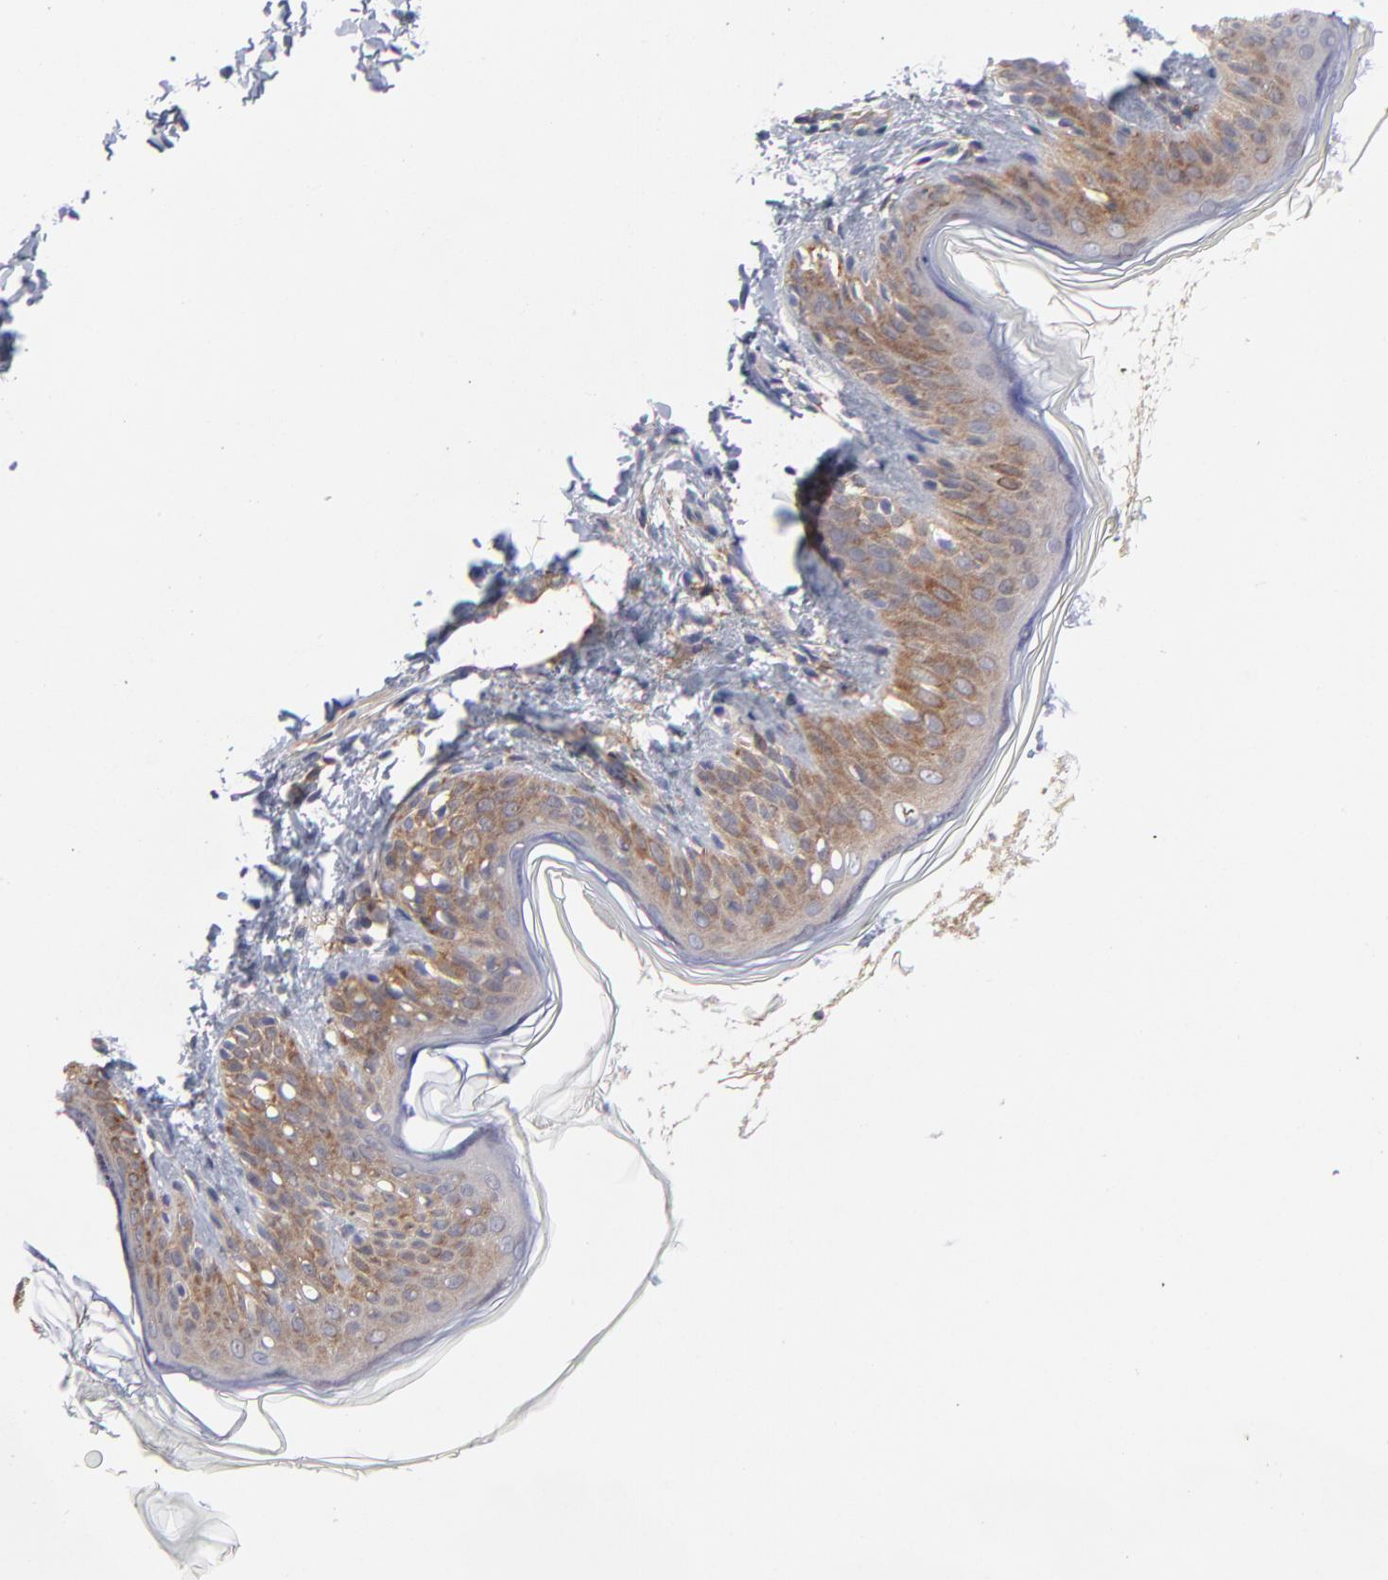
{"staining": {"intensity": "moderate", "quantity": ">75%", "location": "cytoplasmic/membranous"}, "tissue": "skin", "cell_type": "Fibroblasts", "image_type": "normal", "snomed": [{"axis": "morphology", "description": "Normal tissue, NOS"}, {"axis": "topography", "description": "Skin"}], "caption": "This histopathology image exhibits immunohistochemistry staining of unremarkable human skin, with medium moderate cytoplasmic/membranous positivity in approximately >75% of fibroblasts.", "gene": "NFKBIA", "patient": {"sex": "female", "age": 4}}